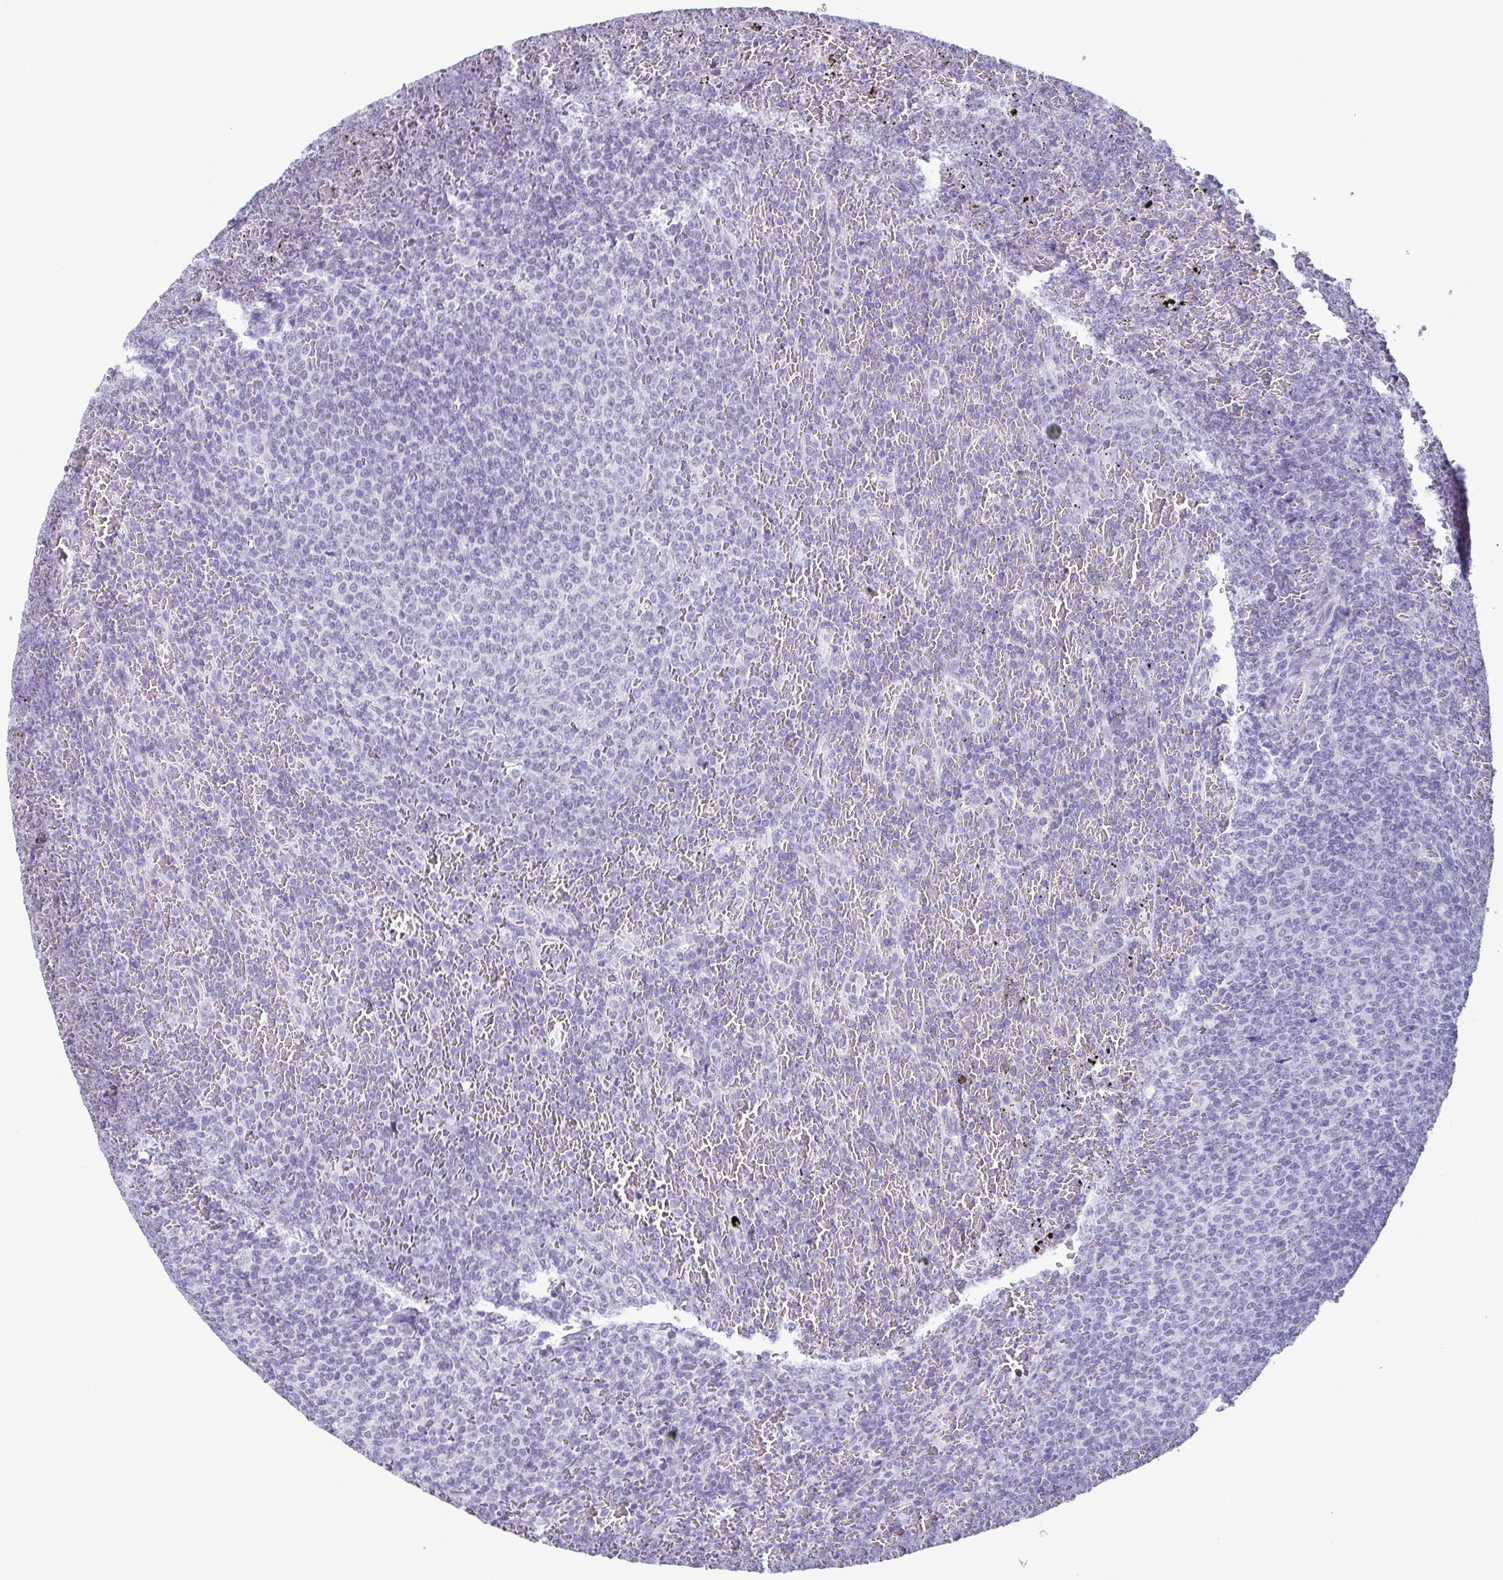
{"staining": {"intensity": "negative", "quantity": "none", "location": "none"}, "tissue": "lymphoma", "cell_type": "Tumor cells", "image_type": "cancer", "snomed": [{"axis": "morphology", "description": "Malignant lymphoma, non-Hodgkin's type, Low grade"}, {"axis": "topography", "description": "Spleen"}], "caption": "Protein analysis of low-grade malignant lymphoma, non-Hodgkin's type exhibits no significant expression in tumor cells. Brightfield microscopy of immunohistochemistry stained with DAB (brown) and hematoxylin (blue), captured at high magnification.", "gene": "KRT78", "patient": {"sex": "female", "age": 77}}